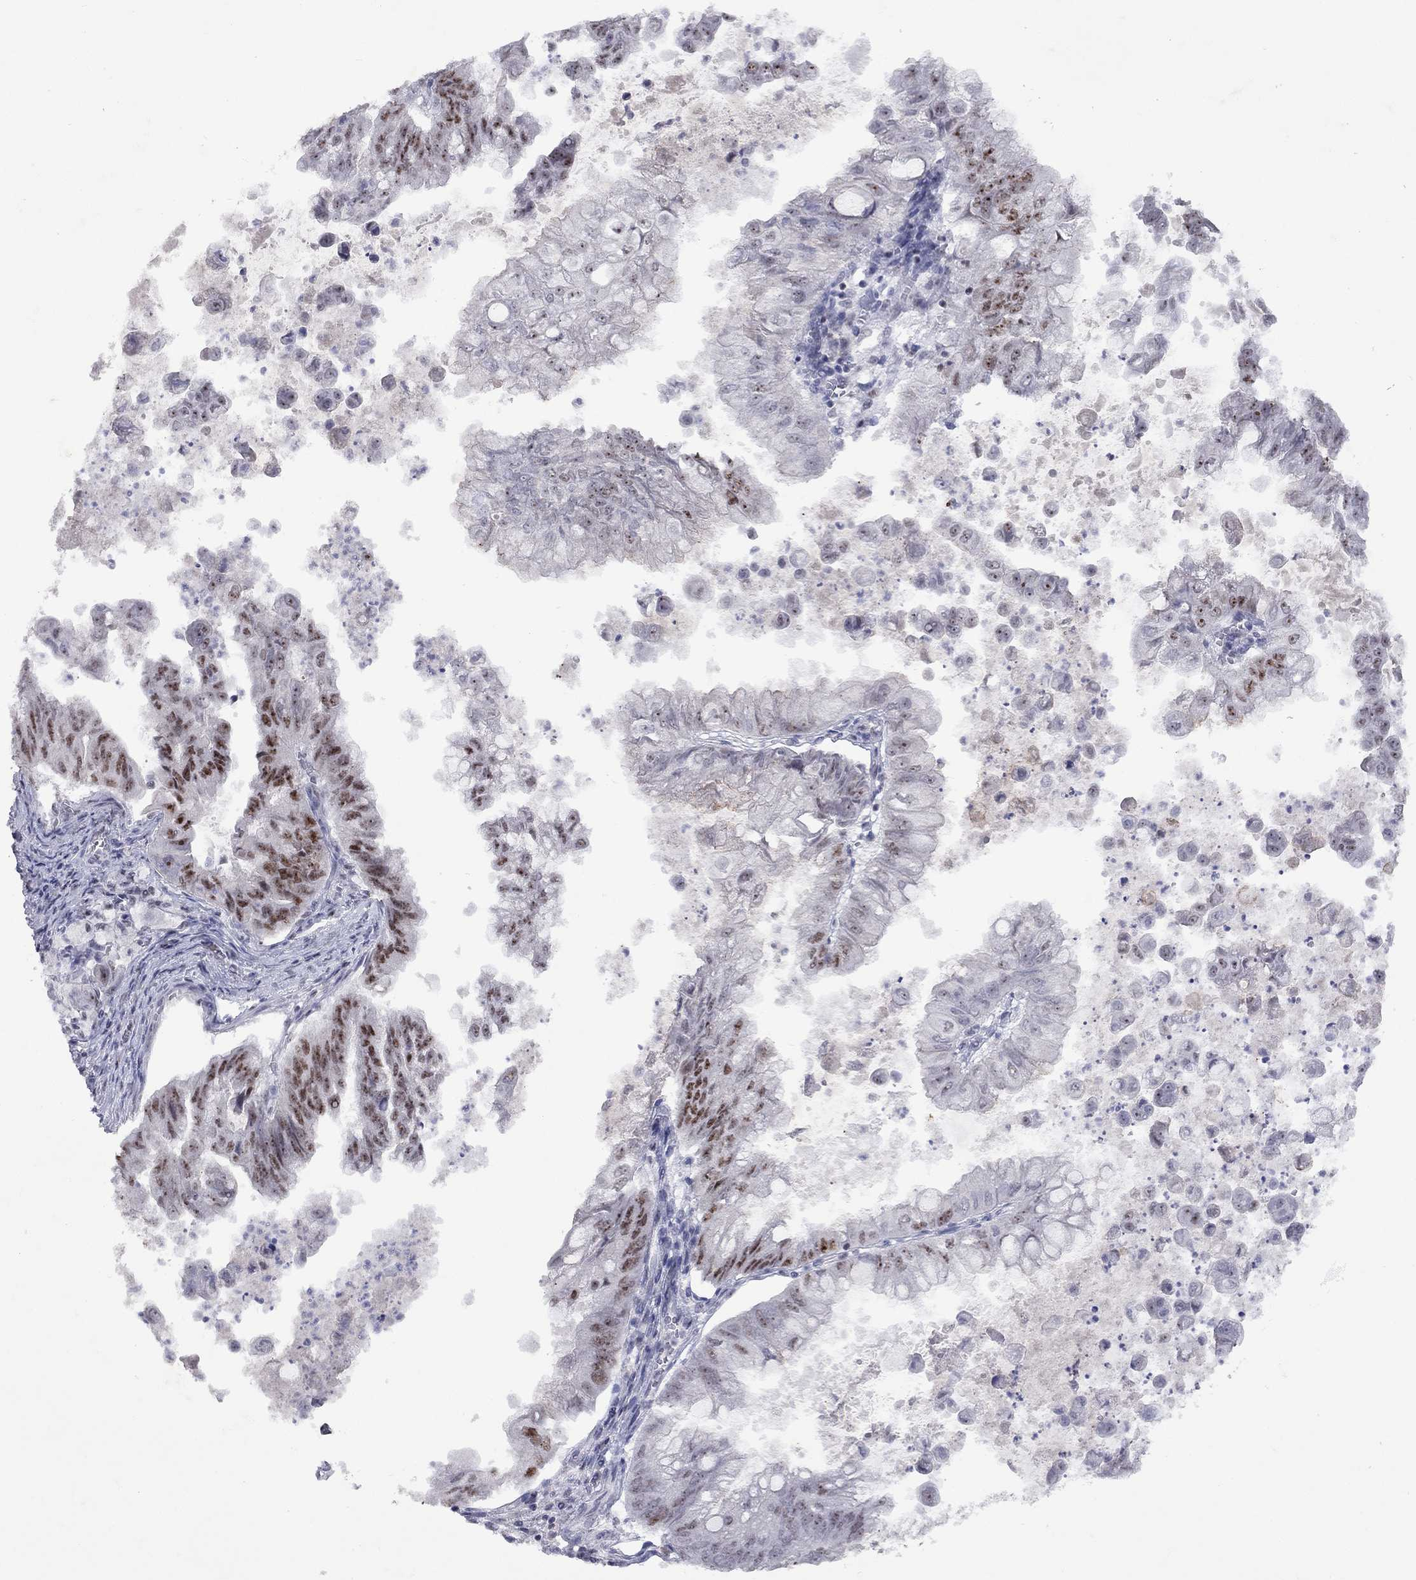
{"staining": {"intensity": "strong", "quantity": ">75%", "location": "nuclear"}, "tissue": "stomach cancer", "cell_type": "Tumor cells", "image_type": "cancer", "snomed": [{"axis": "morphology", "description": "Adenocarcinoma, NOS"}, {"axis": "topography", "description": "Stomach, upper"}], "caption": "This photomicrograph shows IHC staining of human stomach adenocarcinoma, with high strong nuclear expression in approximately >75% of tumor cells.", "gene": "SPOUT1", "patient": {"sex": "male", "age": 80}}